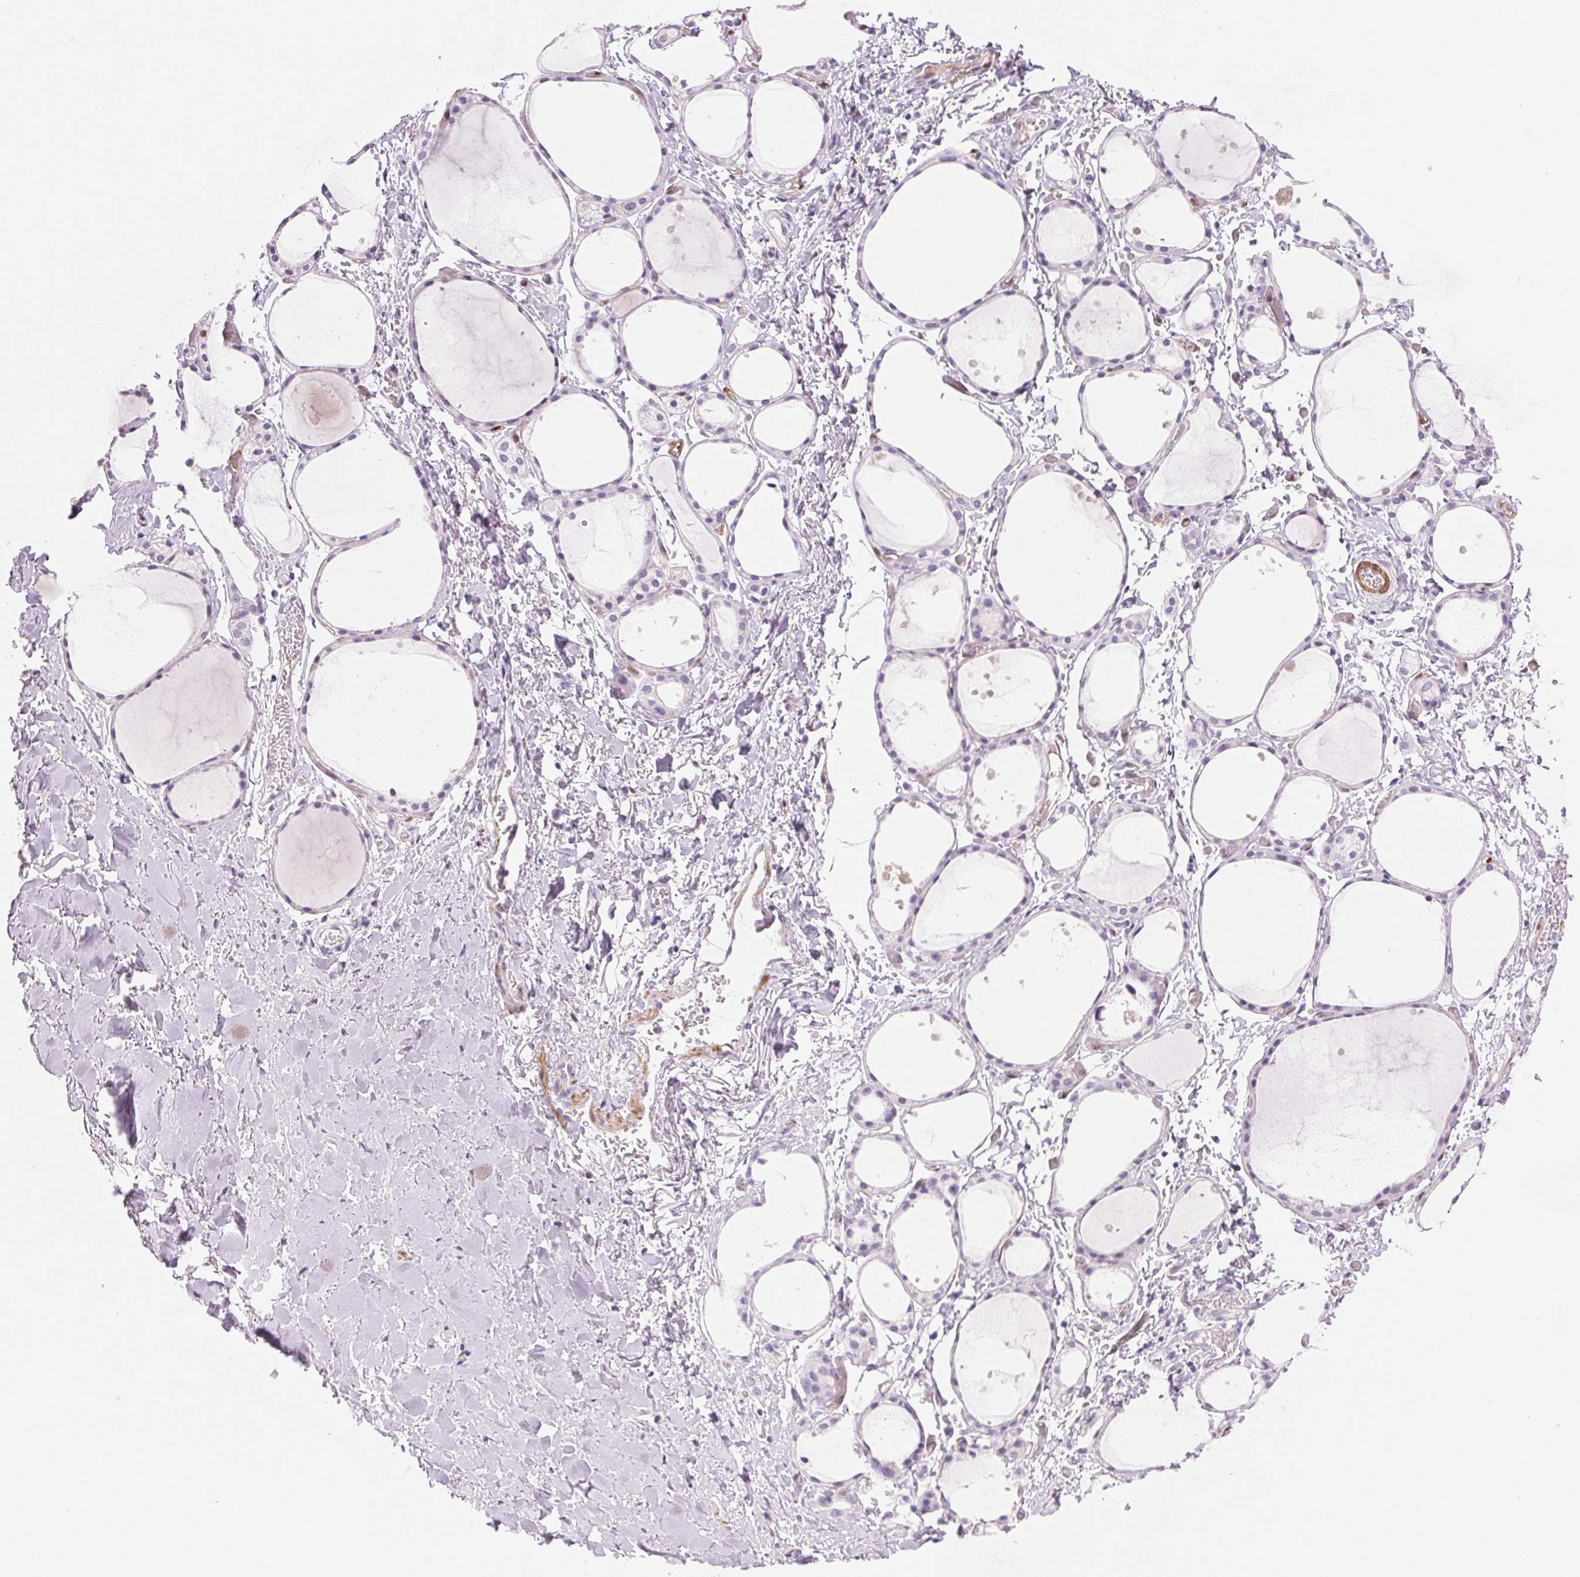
{"staining": {"intensity": "negative", "quantity": "none", "location": "none"}, "tissue": "thyroid gland", "cell_type": "Glandular cells", "image_type": "normal", "snomed": [{"axis": "morphology", "description": "Normal tissue, NOS"}, {"axis": "topography", "description": "Thyroid gland"}], "caption": "This is an immunohistochemistry (IHC) histopathology image of benign human thyroid gland. There is no staining in glandular cells.", "gene": "SMTN", "patient": {"sex": "male", "age": 68}}